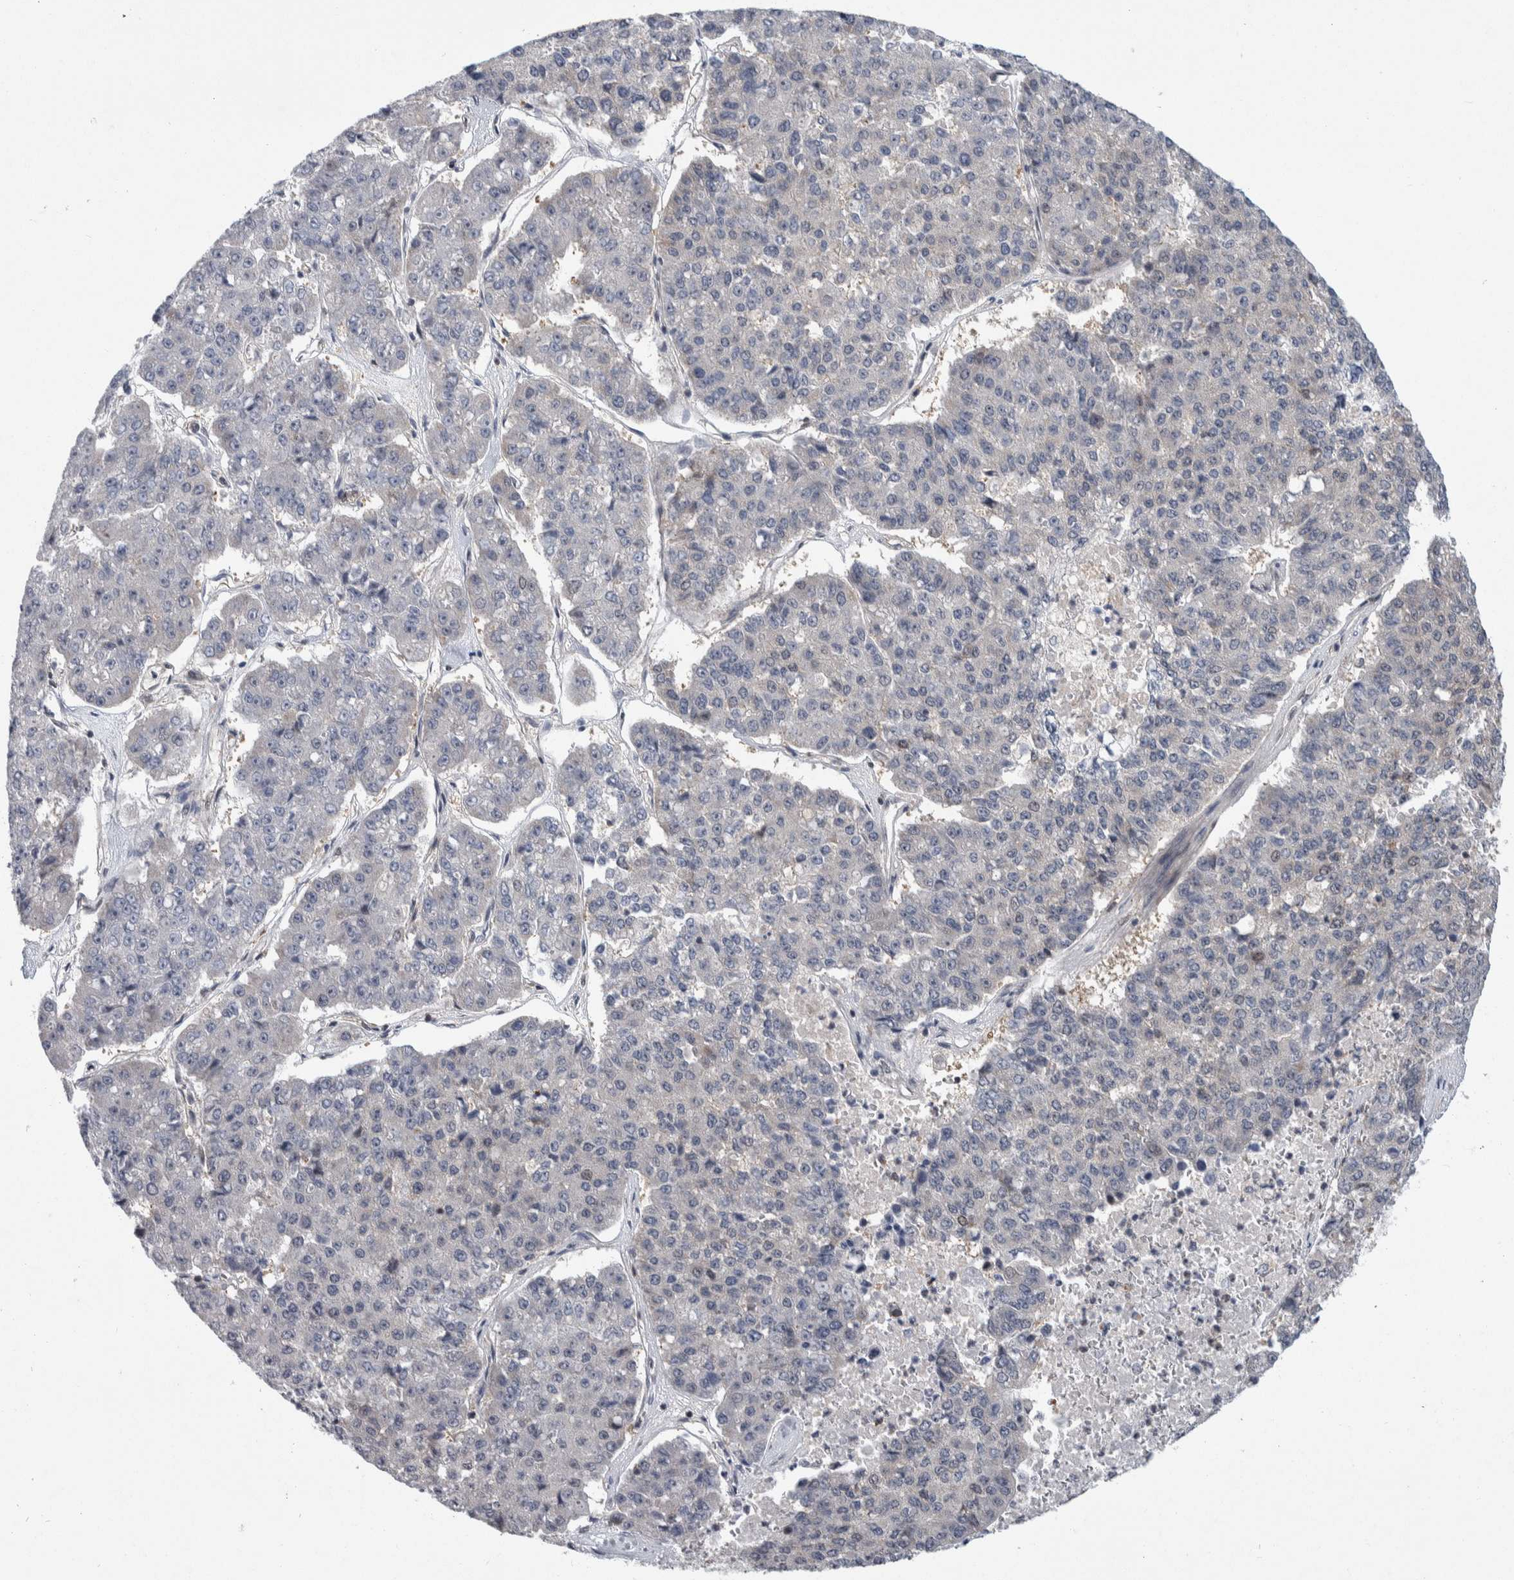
{"staining": {"intensity": "negative", "quantity": "none", "location": "none"}, "tissue": "pancreatic cancer", "cell_type": "Tumor cells", "image_type": "cancer", "snomed": [{"axis": "morphology", "description": "Adenocarcinoma, NOS"}, {"axis": "topography", "description": "Pancreas"}], "caption": "Tumor cells show no significant protein staining in pancreatic adenocarcinoma.", "gene": "PTPA", "patient": {"sex": "male", "age": 50}}